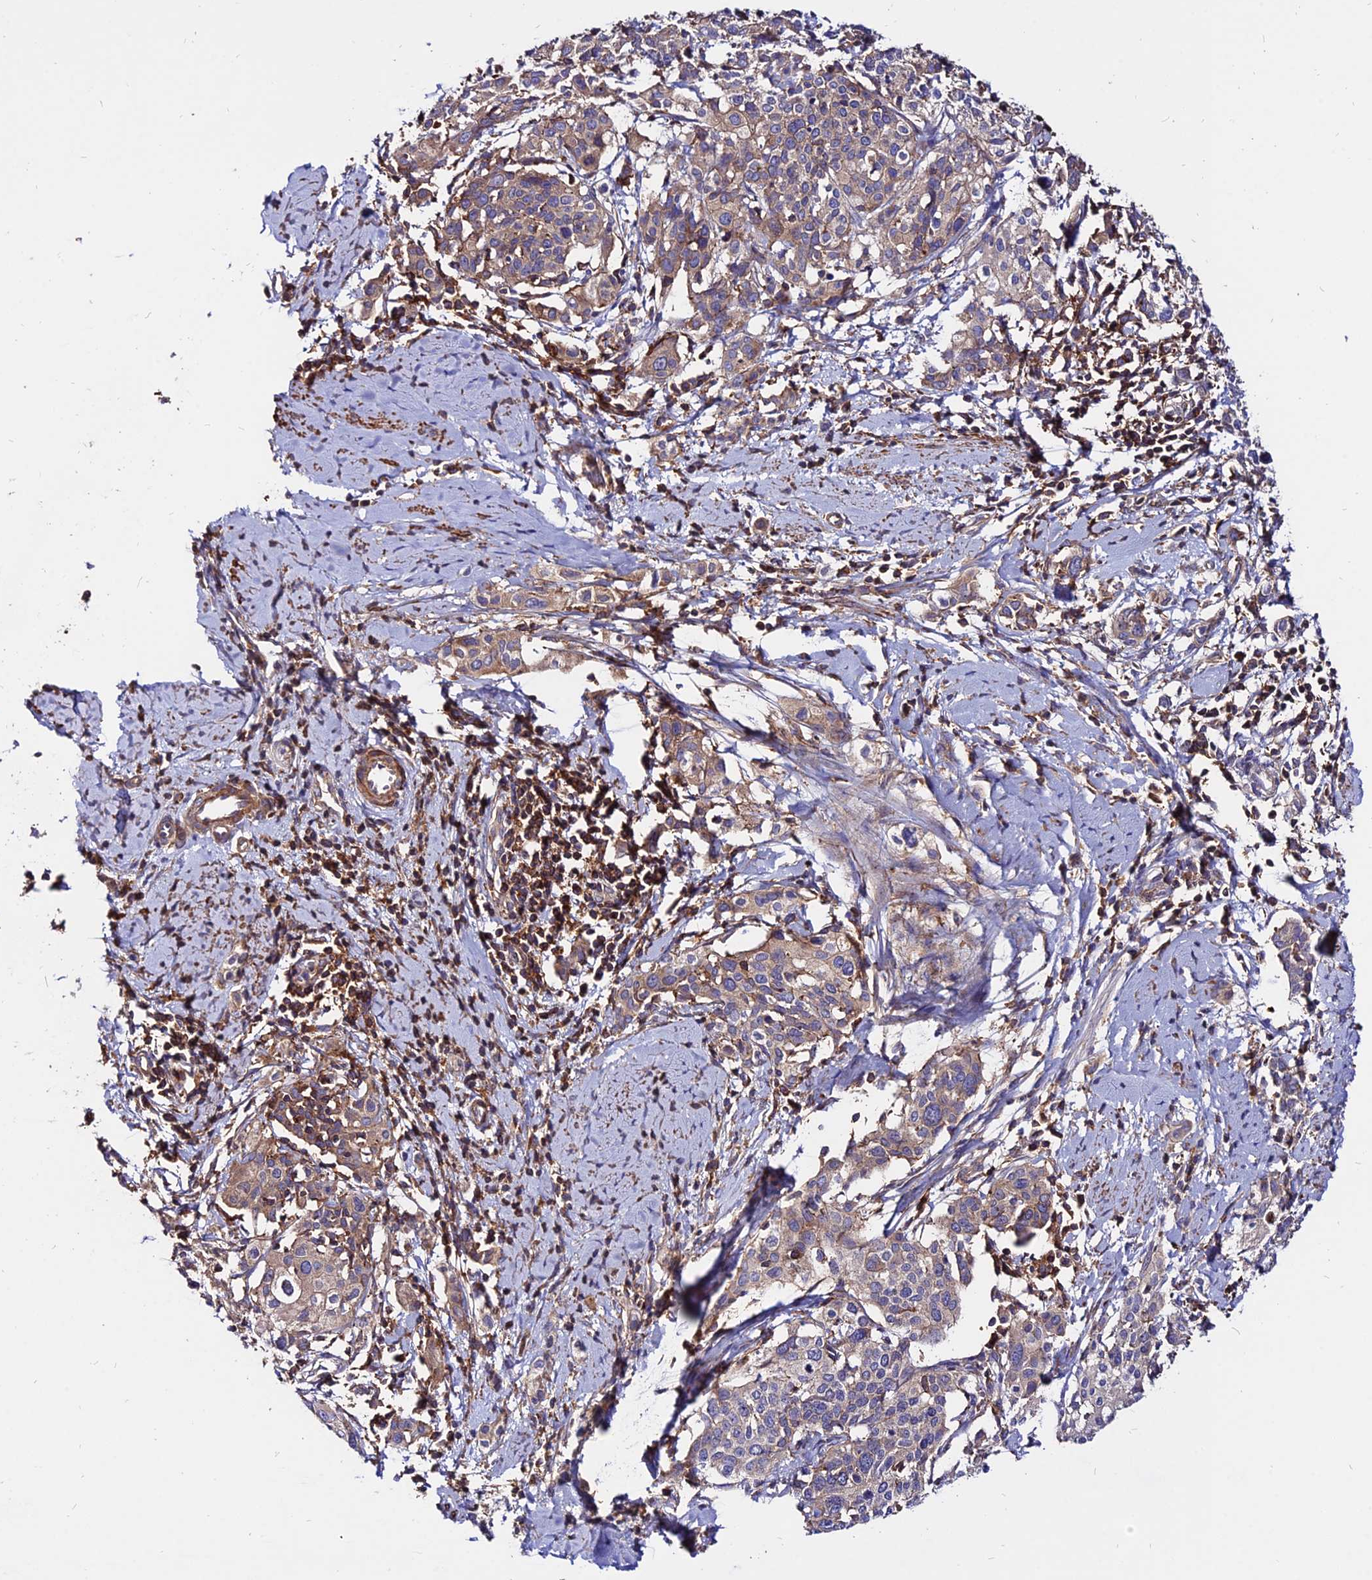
{"staining": {"intensity": "weak", "quantity": "25%-75%", "location": "cytoplasmic/membranous"}, "tissue": "cervical cancer", "cell_type": "Tumor cells", "image_type": "cancer", "snomed": [{"axis": "morphology", "description": "Squamous cell carcinoma, NOS"}, {"axis": "topography", "description": "Cervix"}], "caption": "Immunohistochemical staining of cervical cancer (squamous cell carcinoma) exhibits low levels of weak cytoplasmic/membranous expression in approximately 25%-75% of tumor cells.", "gene": "PYM1", "patient": {"sex": "female", "age": 44}}